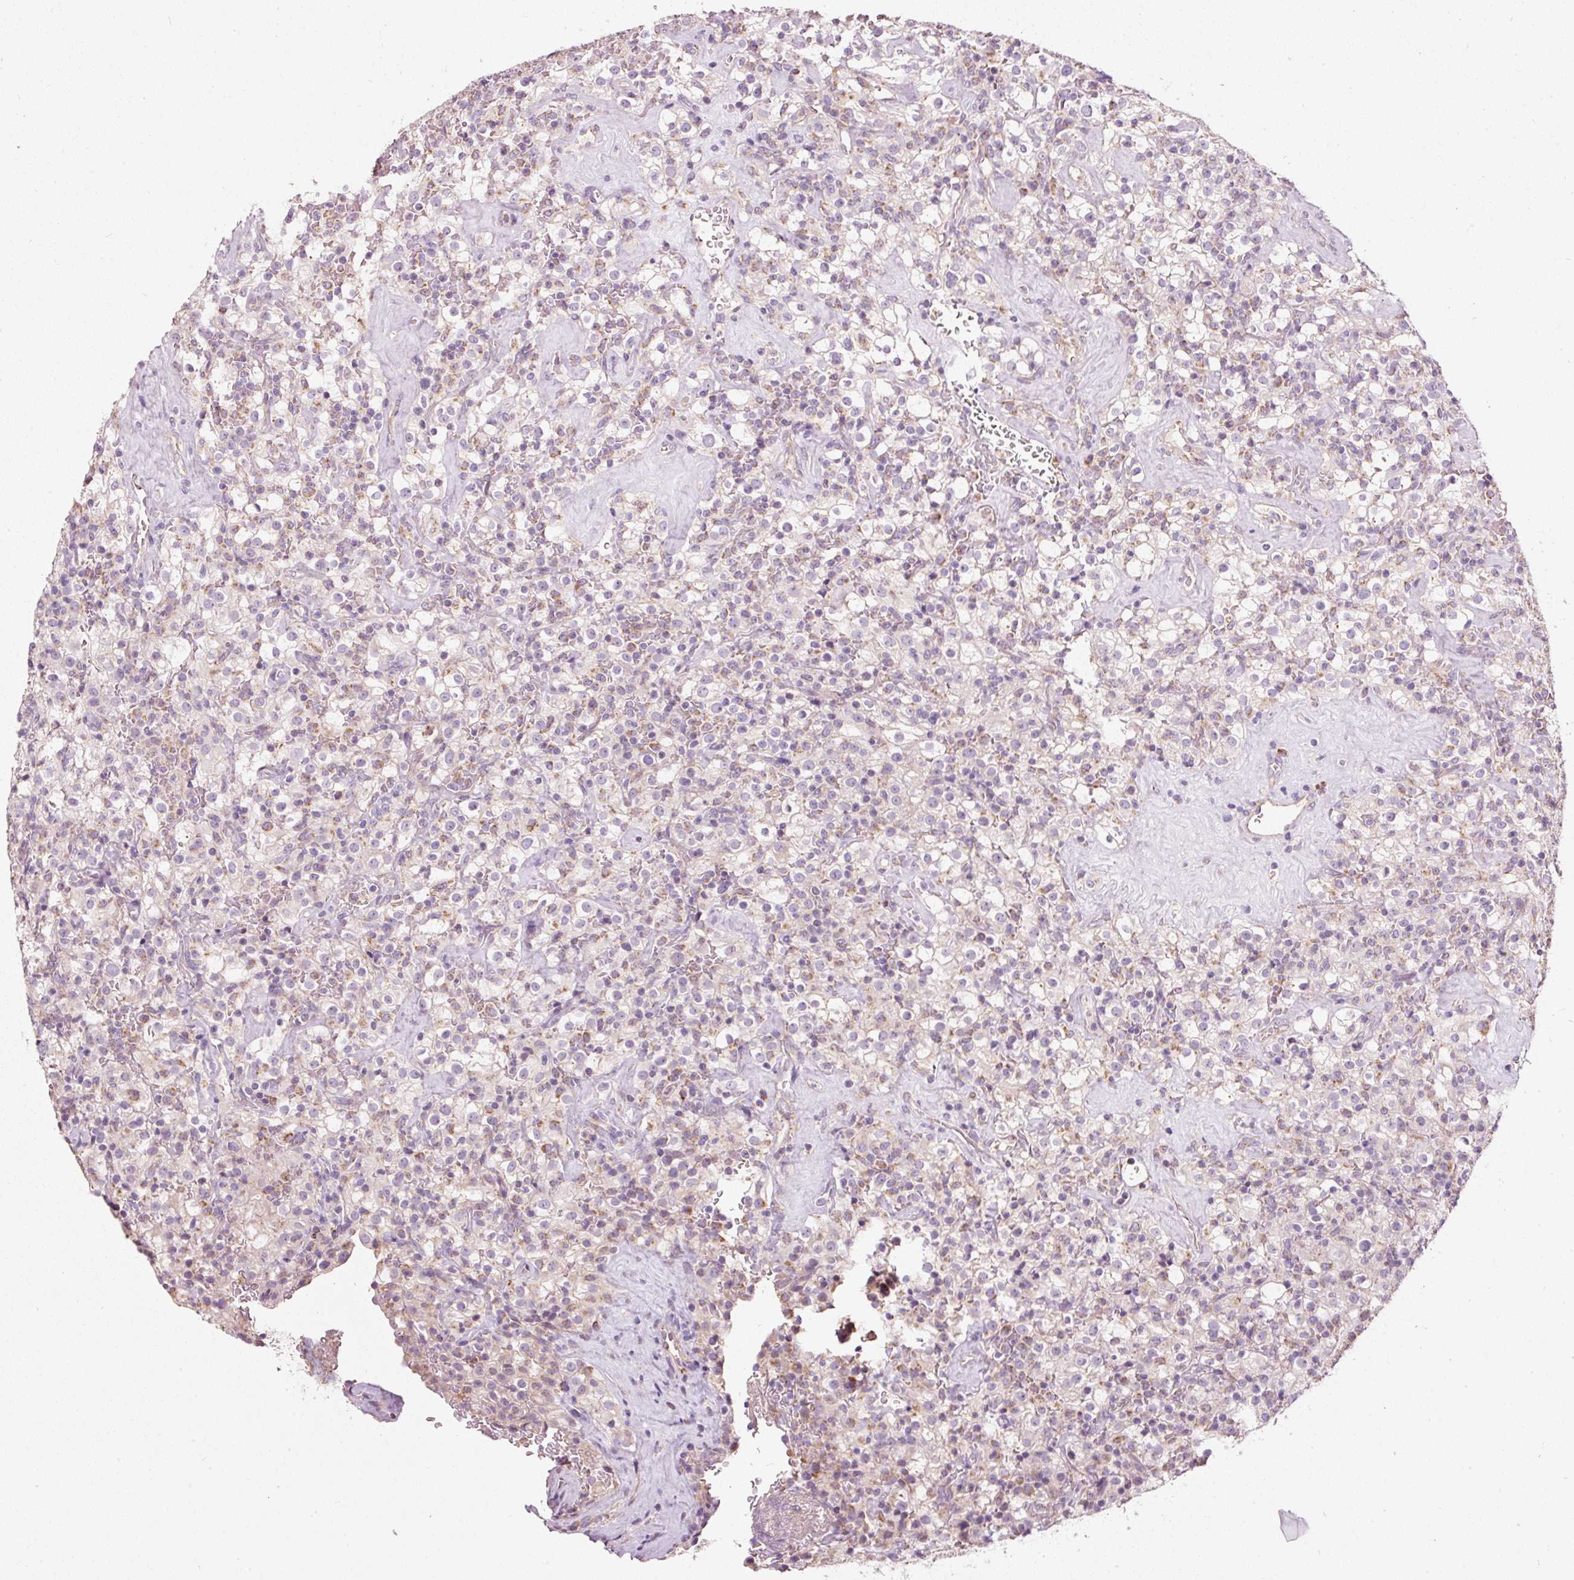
{"staining": {"intensity": "negative", "quantity": "none", "location": "none"}, "tissue": "renal cancer", "cell_type": "Tumor cells", "image_type": "cancer", "snomed": [{"axis": "morphology", "description": "Adenocarcinoma, NOS"}, {"axis": "topography", "description": "Kidney"}], "caption": "A micrograph of human renal cancer (adenocarcinoma) is negative for staining in tumor cells.", "gene": "NDUFB4", "patient": {"sex": "female", "age": 74}}